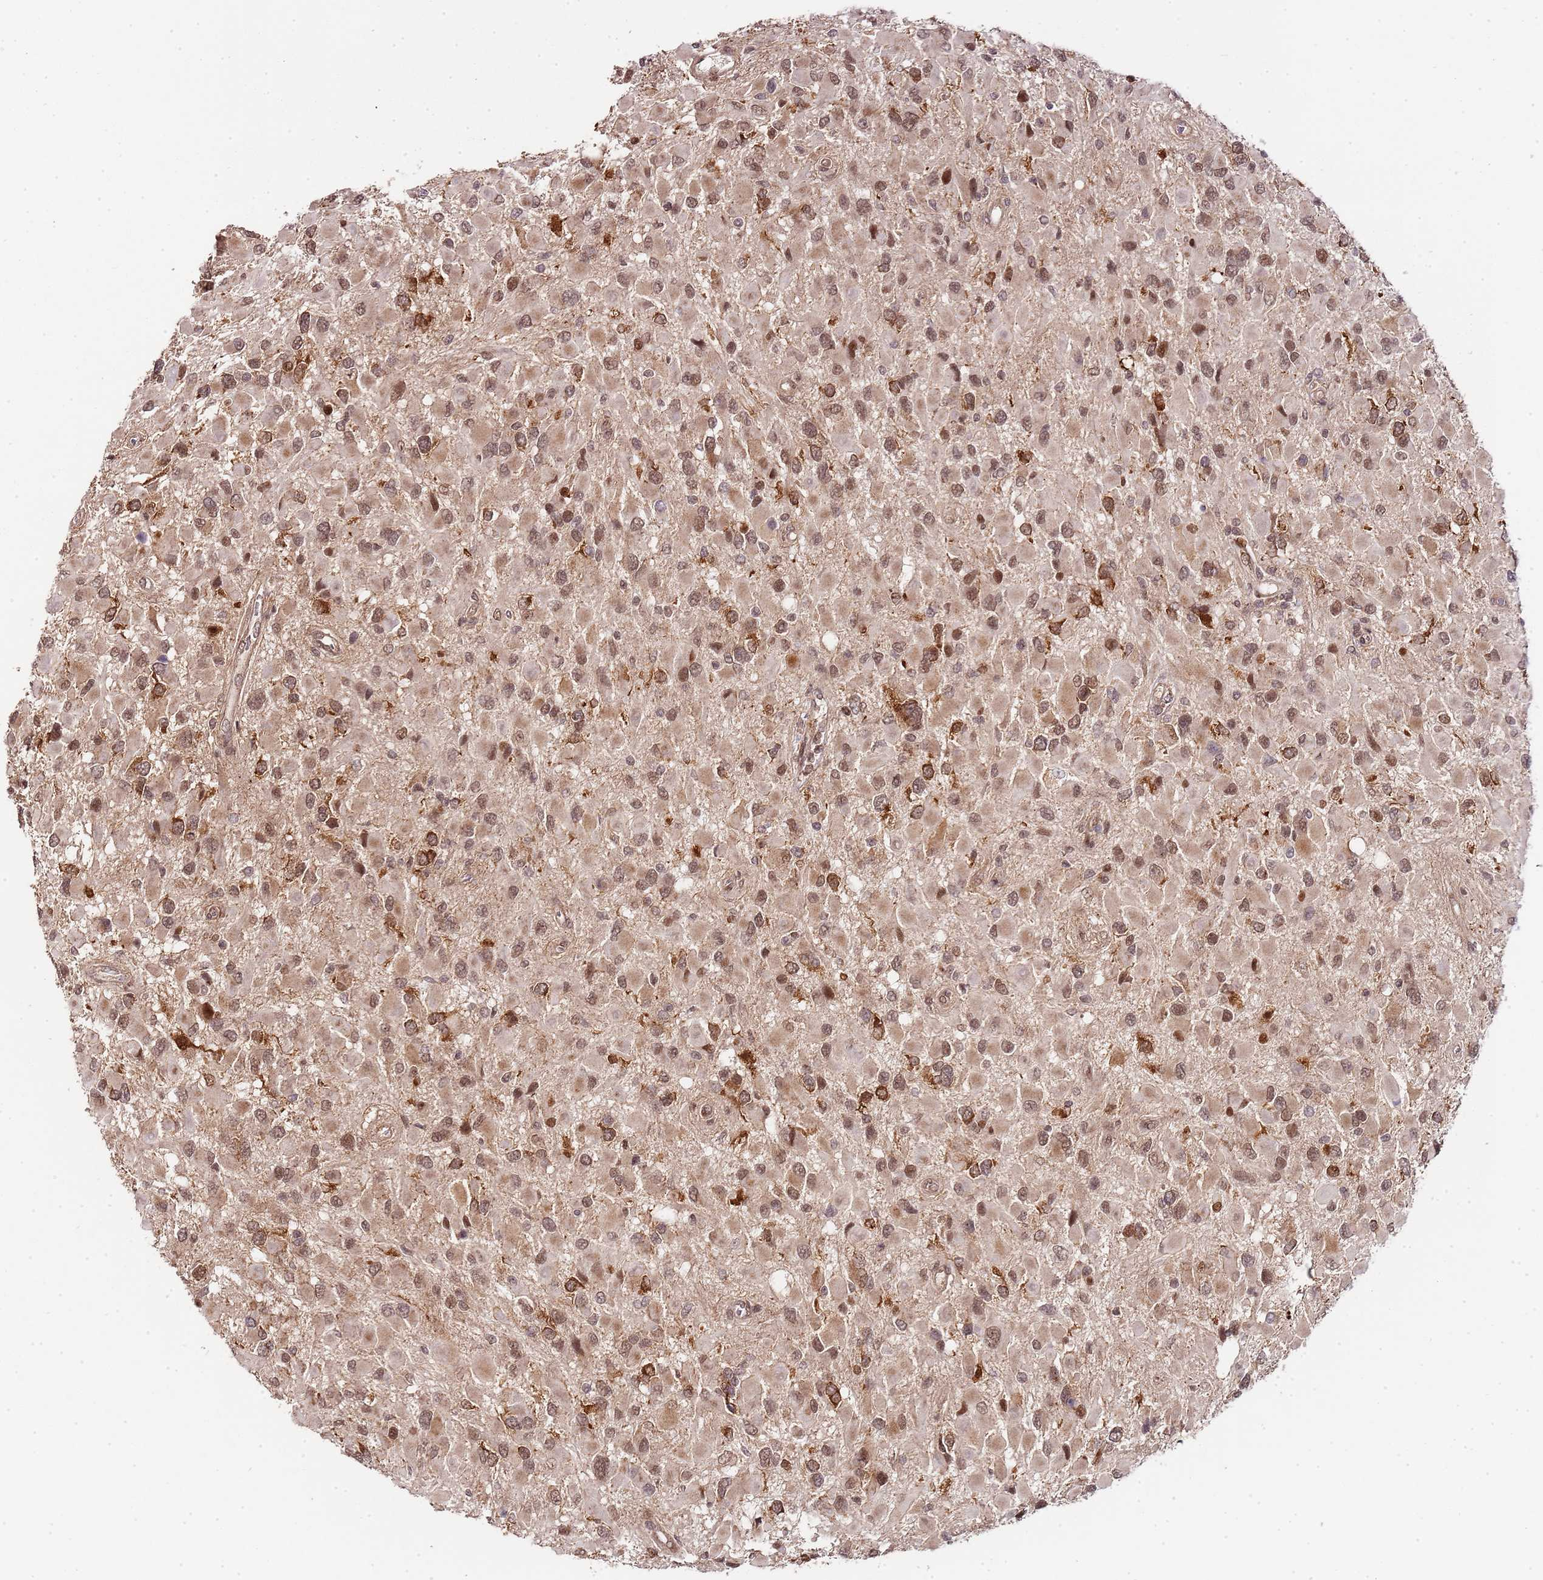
{"staining": {"intensity": "moderate", "quantity": ">75%", "location": "nuclear"}, "tissue": "glioma", "cell_type": "Tumor cells", "image_type": "cancer", "snomed": [{"axis": "morphology", "description": "Glioma, malignant, High grade"}, {"axis": "topography", "description": "Brain"}], "caption": "Immunohistochemistry staining of malignant glioma (high-grade), which exhibits medium levels of moderate nuclear expression in approximately >75% of tumor cells indicating moderate nuclear protein expression. The staining was performed using DAB (3,3'-diaminobenzidine) (brown) for protein detection and nuclei were counterstained in hematoxylin (blue).", "gene": "EDC3", "patient": {"sex": "male", "age": 53}}